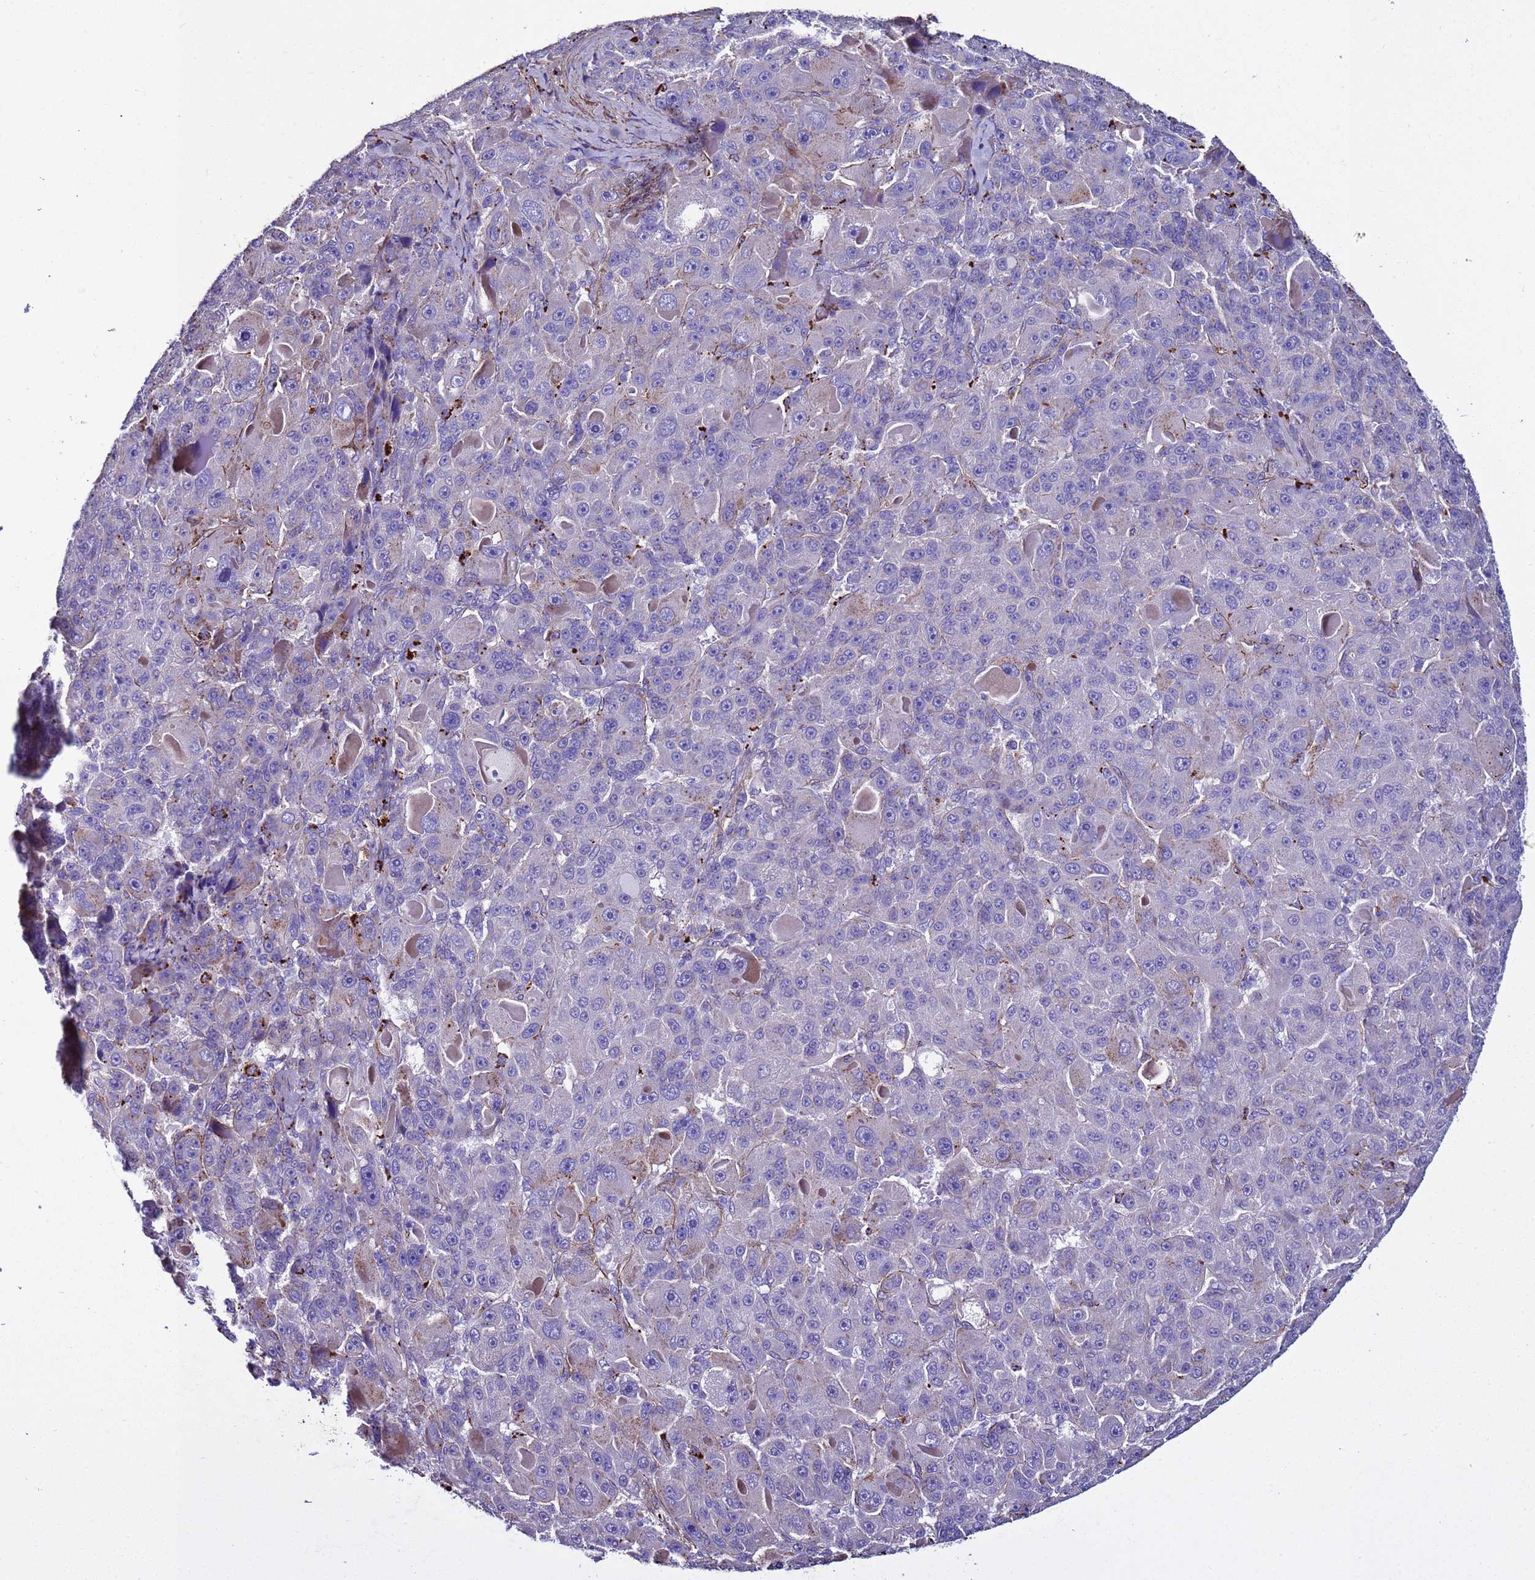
{"staining": {"intensity": "negative", "quantity": "none", "location": "none"}, "tissue": "liver cancer", "cell_type": "Tumor cells", "image_type": "cancer", "snomed": [{"axis": "morphology", "description": "Carcinoma, Hepatocellular, NOS"}, {"axis": "topography", "description": "Liver"}], "caption": "The histopathology image reveals no staining of tumor cells in liver hepatocellular carcinoma.", "gene": "RABL2B", "patient": {"sex": "male", "age": 76}}